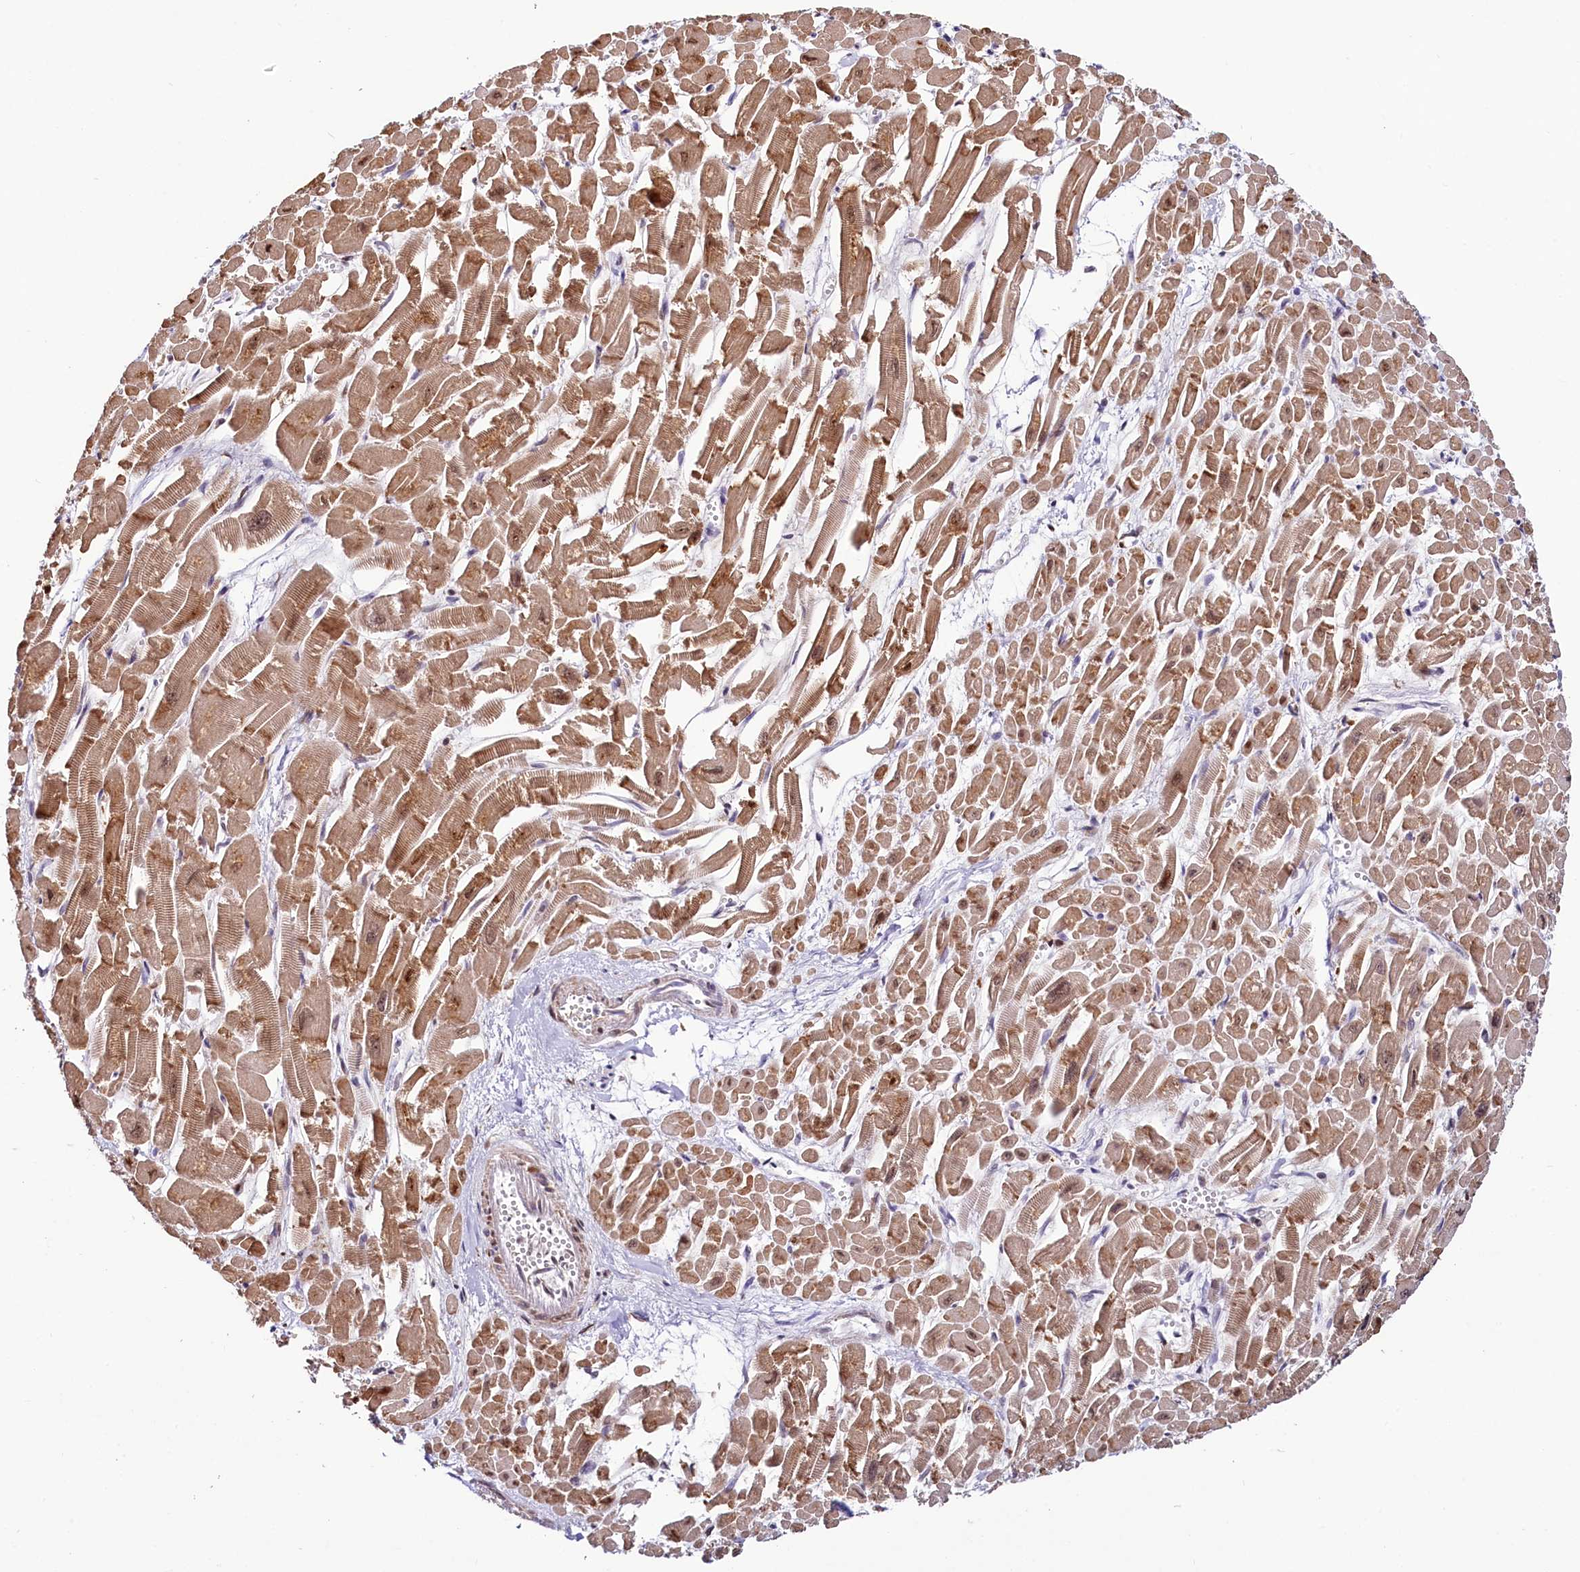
{"staining": {"intensity": "moderate", "quantity": ">75%", "location": "cytoplasmic/membranous,nuclear"}, "tissue": "heart muscle", "cell_type": "Cardiomyocytes", "image_type": "normal", "snomed": [{"axis": "morphology", "description": "Normal tissue, NOS"}, {"axis": "topography", "description": "Heart"}], "caption": "The immunohistochemical stain shows moderate cytoplasmic/membranous,nuclear expression in cardiomyocytes of normal heart muscle.", "gene": "SCAF11", "patient": {"sex": "male", "age": 54}}